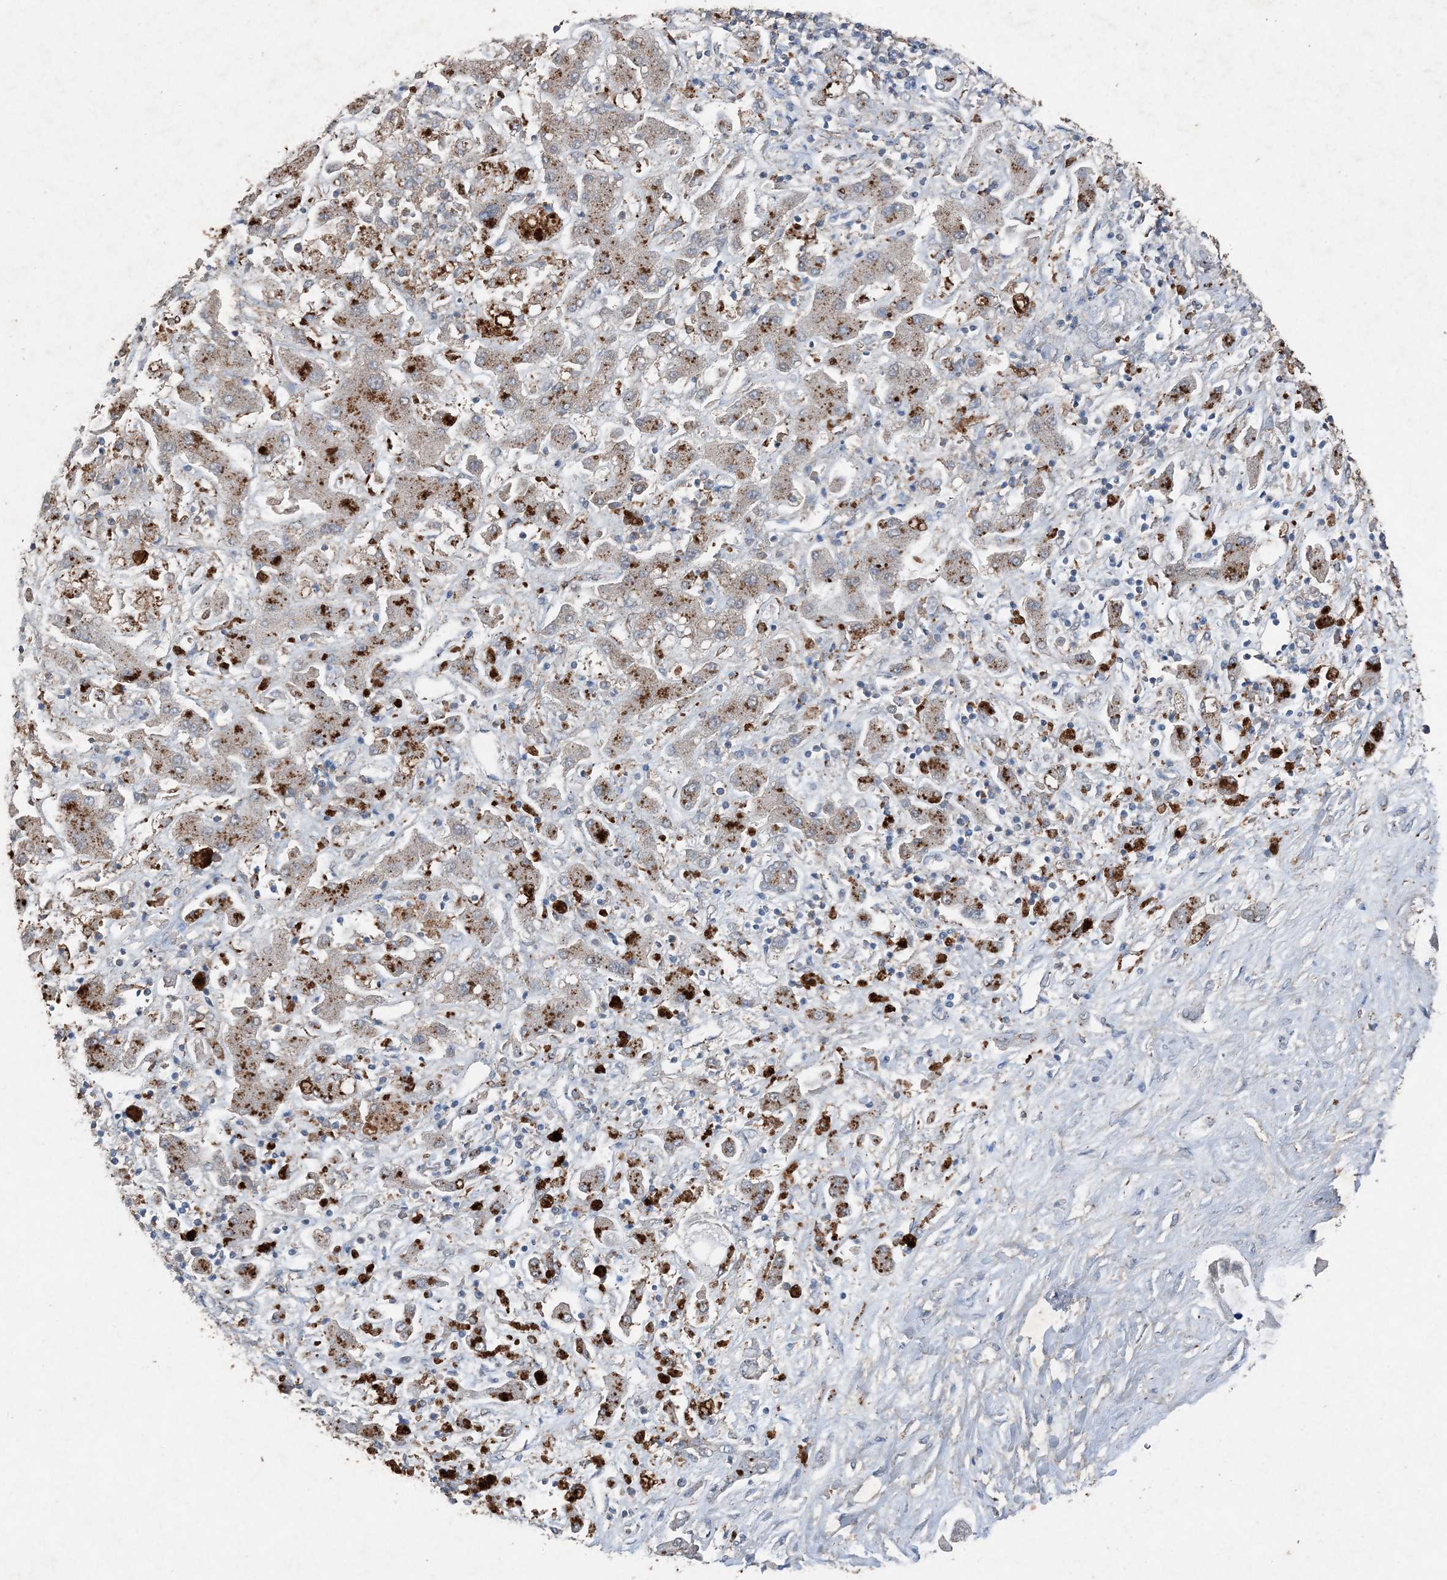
{"staining": {"intensity": "moderate", "quantity": "<25%", "location": "cytoplasmic/membranous"}, "tissue": "liver cancer", "cell_type": "Tumor cells", "image_type": "cancer", "snomed": [{"axis": "morphology", "description": "Cholangiocarcinoma"}, {"axis": "topography", "description": "Liver"}], "caption": "The image reveals a brown stain indicating the presence of a protein in the cytoplasmic/membranous of tumor cells in liver cancer. (DAB IHC with brightfield microscopy, high magnification).", "gene": "FCN3", "patient": {"sex": "male", "age": 50}}